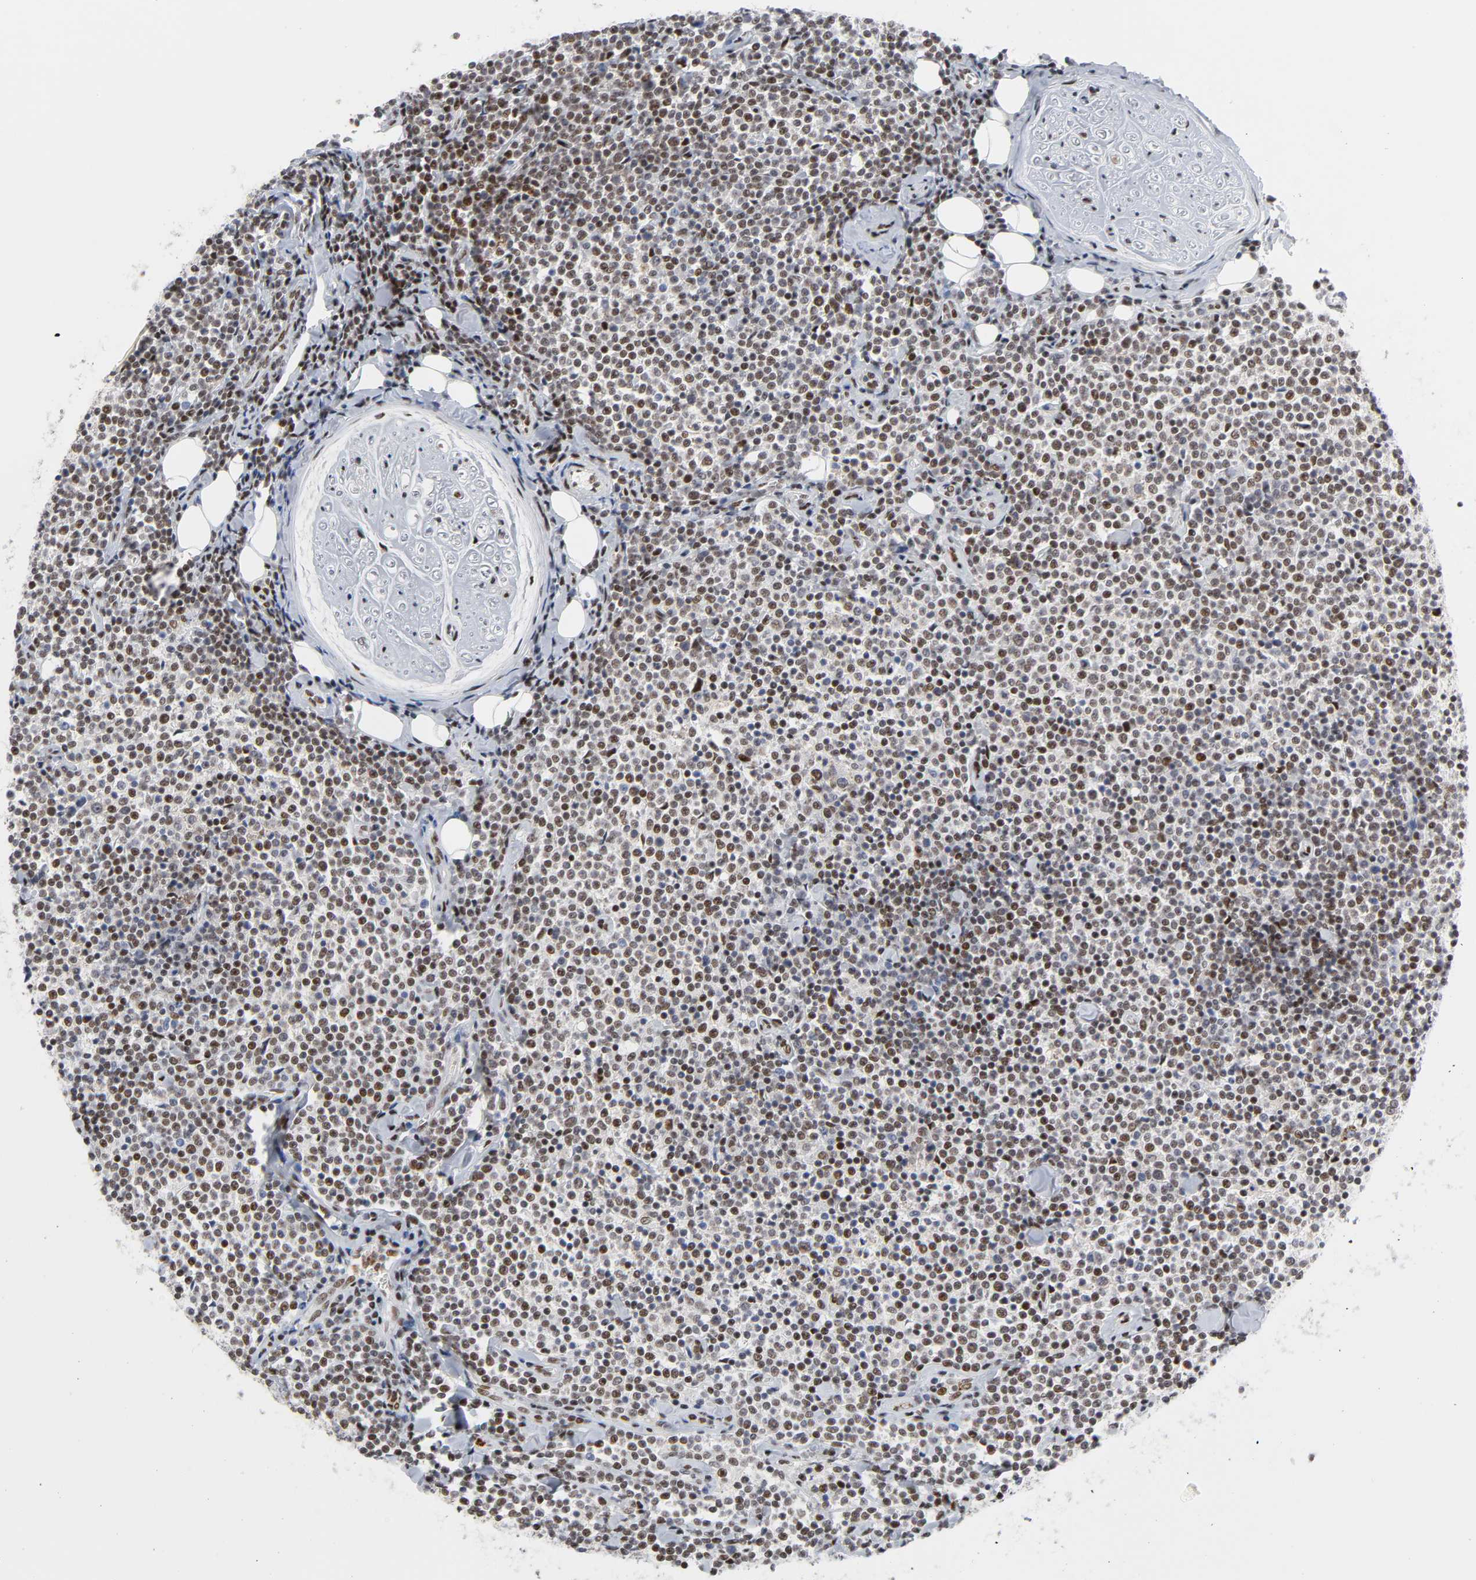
{"staining": {"intensity": "moderate", "quantity": ">75%", "location": "nuclear"}, "tissue": "lymphoma", "cell_type": "Tumor cells", "image_type": "cancer", "snomed": [{"axis": "morphology", "description": "Malignant lymphoma, non-Hodgkin's type, Low grade"}, {"axis": "topography", "description": "Soft tissue"}], "caption": "Malignant lymphoma, non-Hodgkin's type (low-grade) tissue reveals moderate nuclear positivity in approximately >75% of tumor cells, visualized by immunohistochemistry. (IHC, brightfield microscopy, high magnification).", "gene": "CREBBP", "patient": {"sex": "male", "age": 92}}